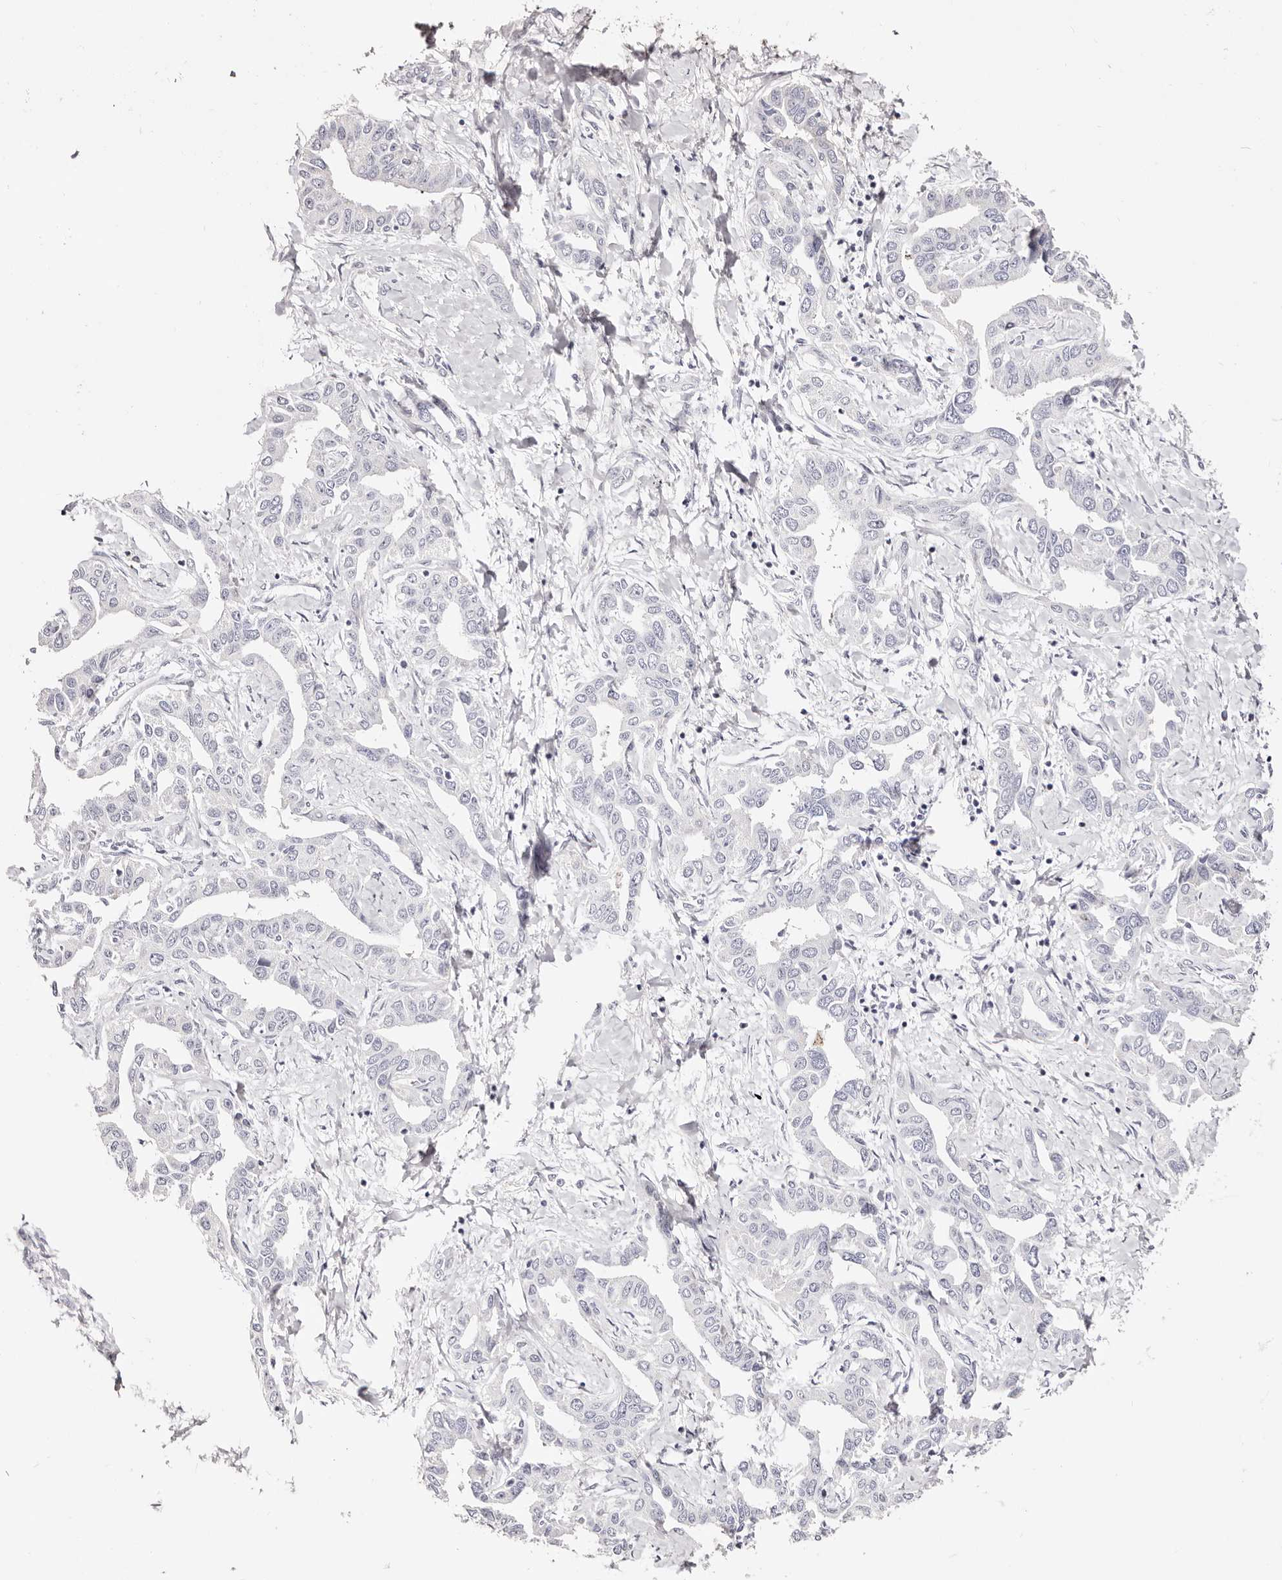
{"staining": {"intensity": "negative", "quantity": "none", "location": "none"}, "tissue": "liver cancer", "cell_type": "Tumor cells", "image_type": "cancer", "snomed": [{"axis": "morphology", "description": "Cholangiocarcinoma"}, {"axis": "topography", "description": "Liver"}], "caption": "Micrograph shows no significant protein staining in tumor cells of liver cancer.", "gene": "PF4", "patient": {"sex": "male", "age": 59}}